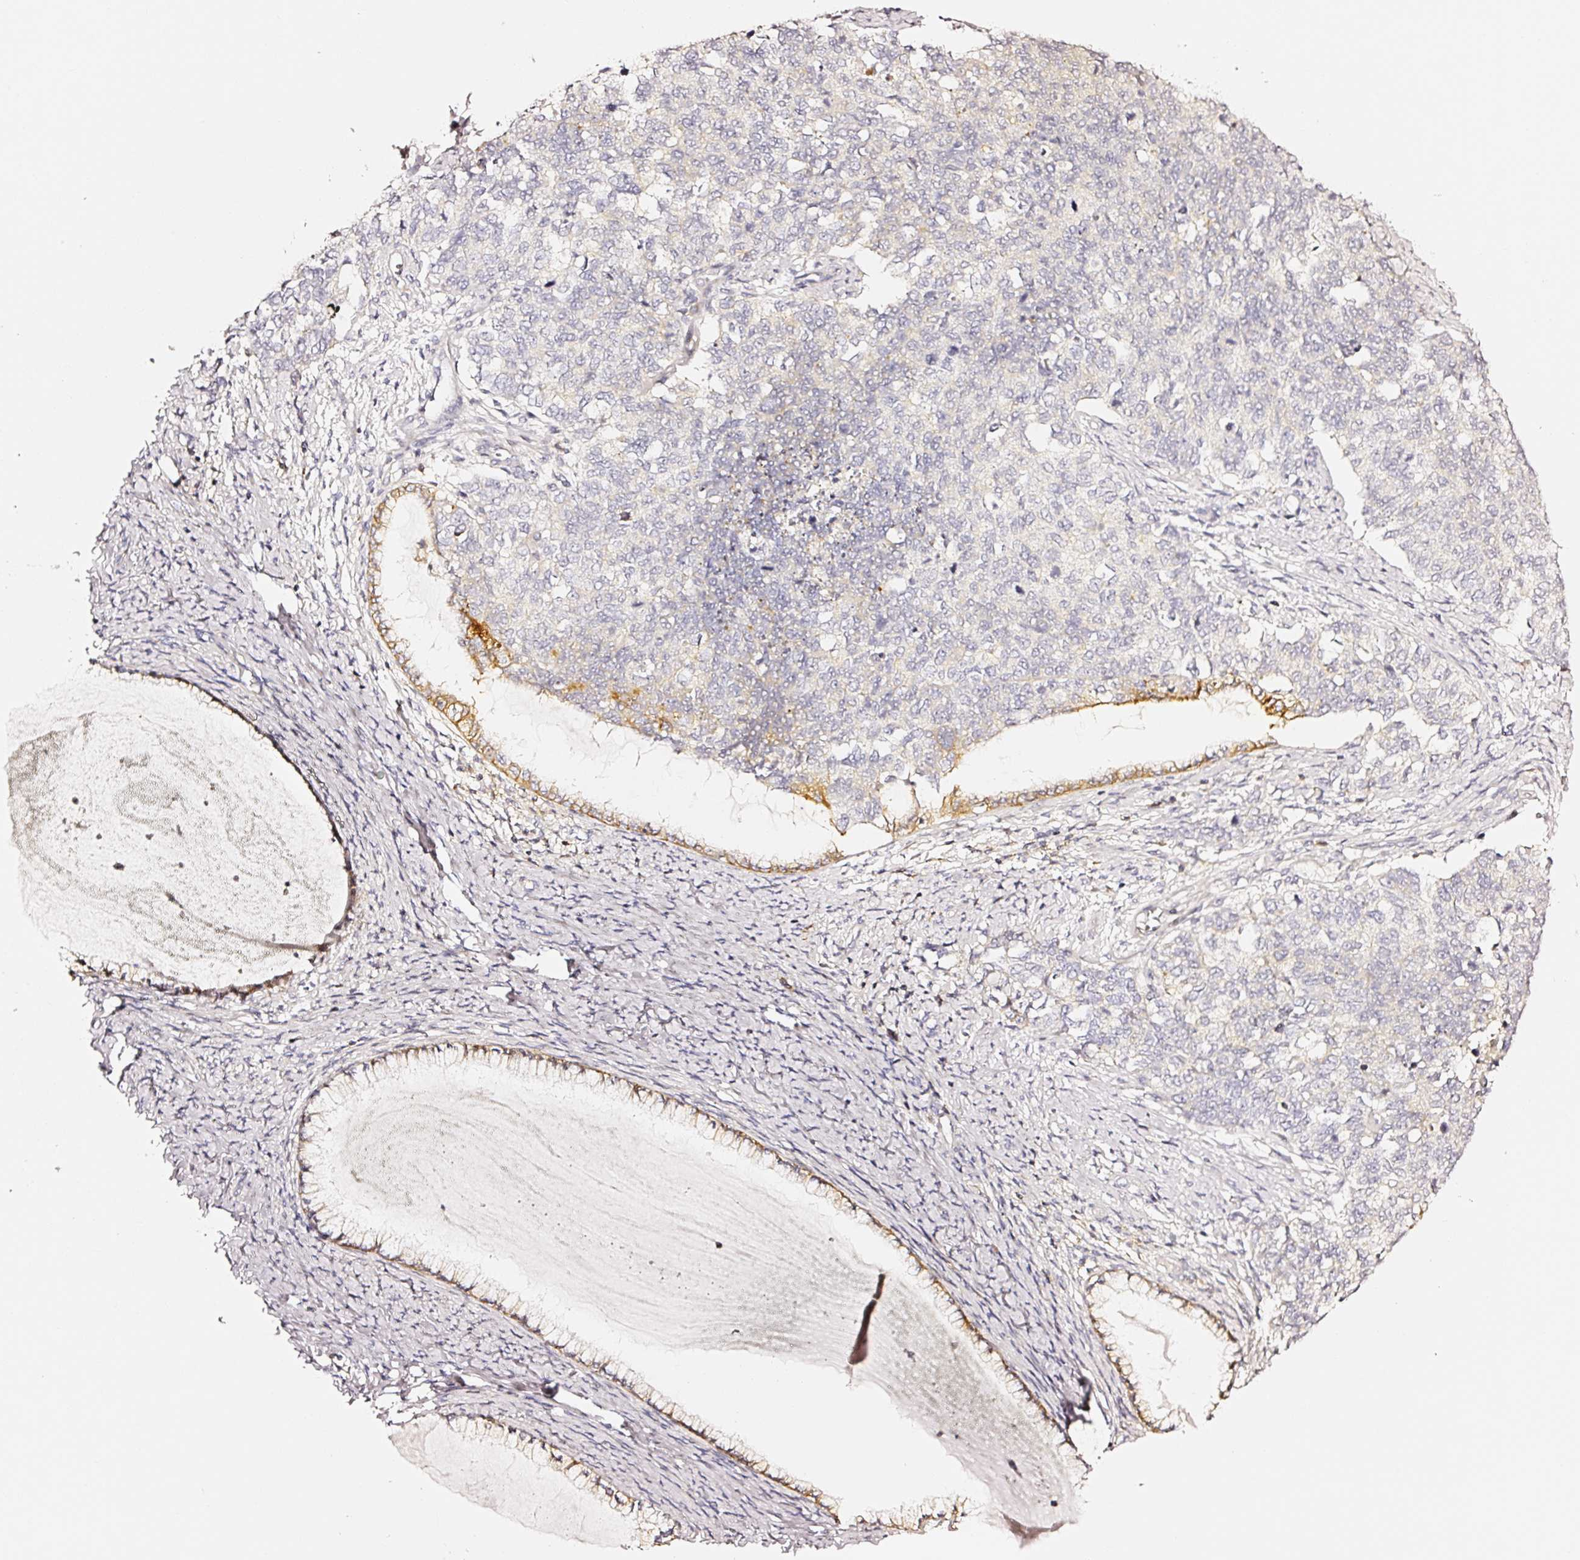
{"staining": {"intensity": "negative", "quantity": "none", "location": "none"}, "tissue": "cervical cancer", "cell_type": "Tumor cells", "image_type": "cancer", "snomed": [{"axis": "morphology", "description": "Squamous cell carcinoma, NOS"}, {"axis": "topography", "description": "Cervix"}], "caption": "The image shows no staining of tumor cells in cervical squamous cell carcinoma.", "gene": "CD47", "patient": {"sex": "female", "age": 63}}